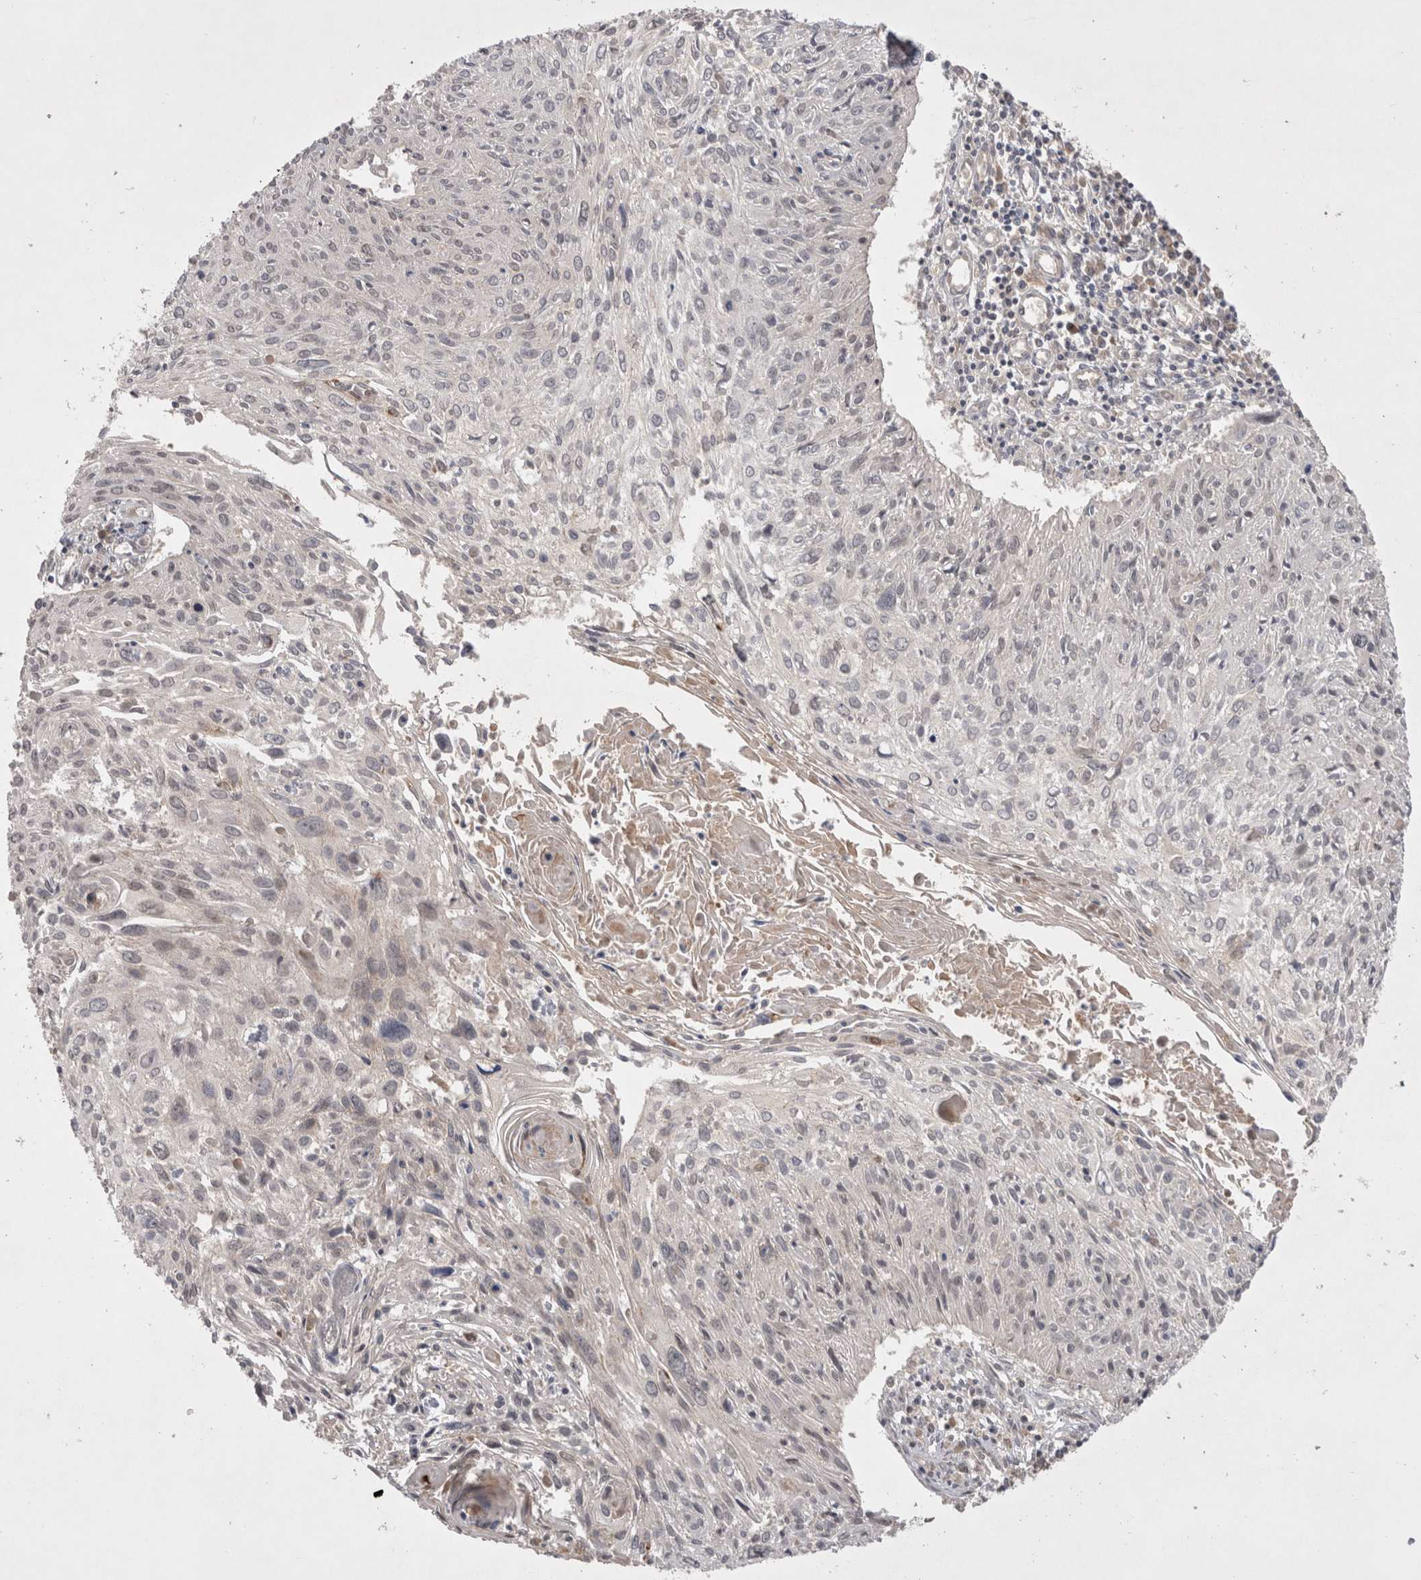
{"staining": {"intensity": "negative", "quantity": "none", "location": "none"}, "tissue": "cervical cancer", "cell_type": "Tumor cells", "image_type": "cancer", "snomed": [{"axis": "morphology", "description": "Squamous cell carcinoma, NOS"}, {"axis": "topography", "description": "Cervix"}], "caption": "A high-resolution histopathology image shows immunohistochemistry staining of squamous cell carcinoma (cervical), which exhibits no significant expression in tumor cells.", "gene": "PLEKHM1", "patient": {"sex": "female", "age": 51}}